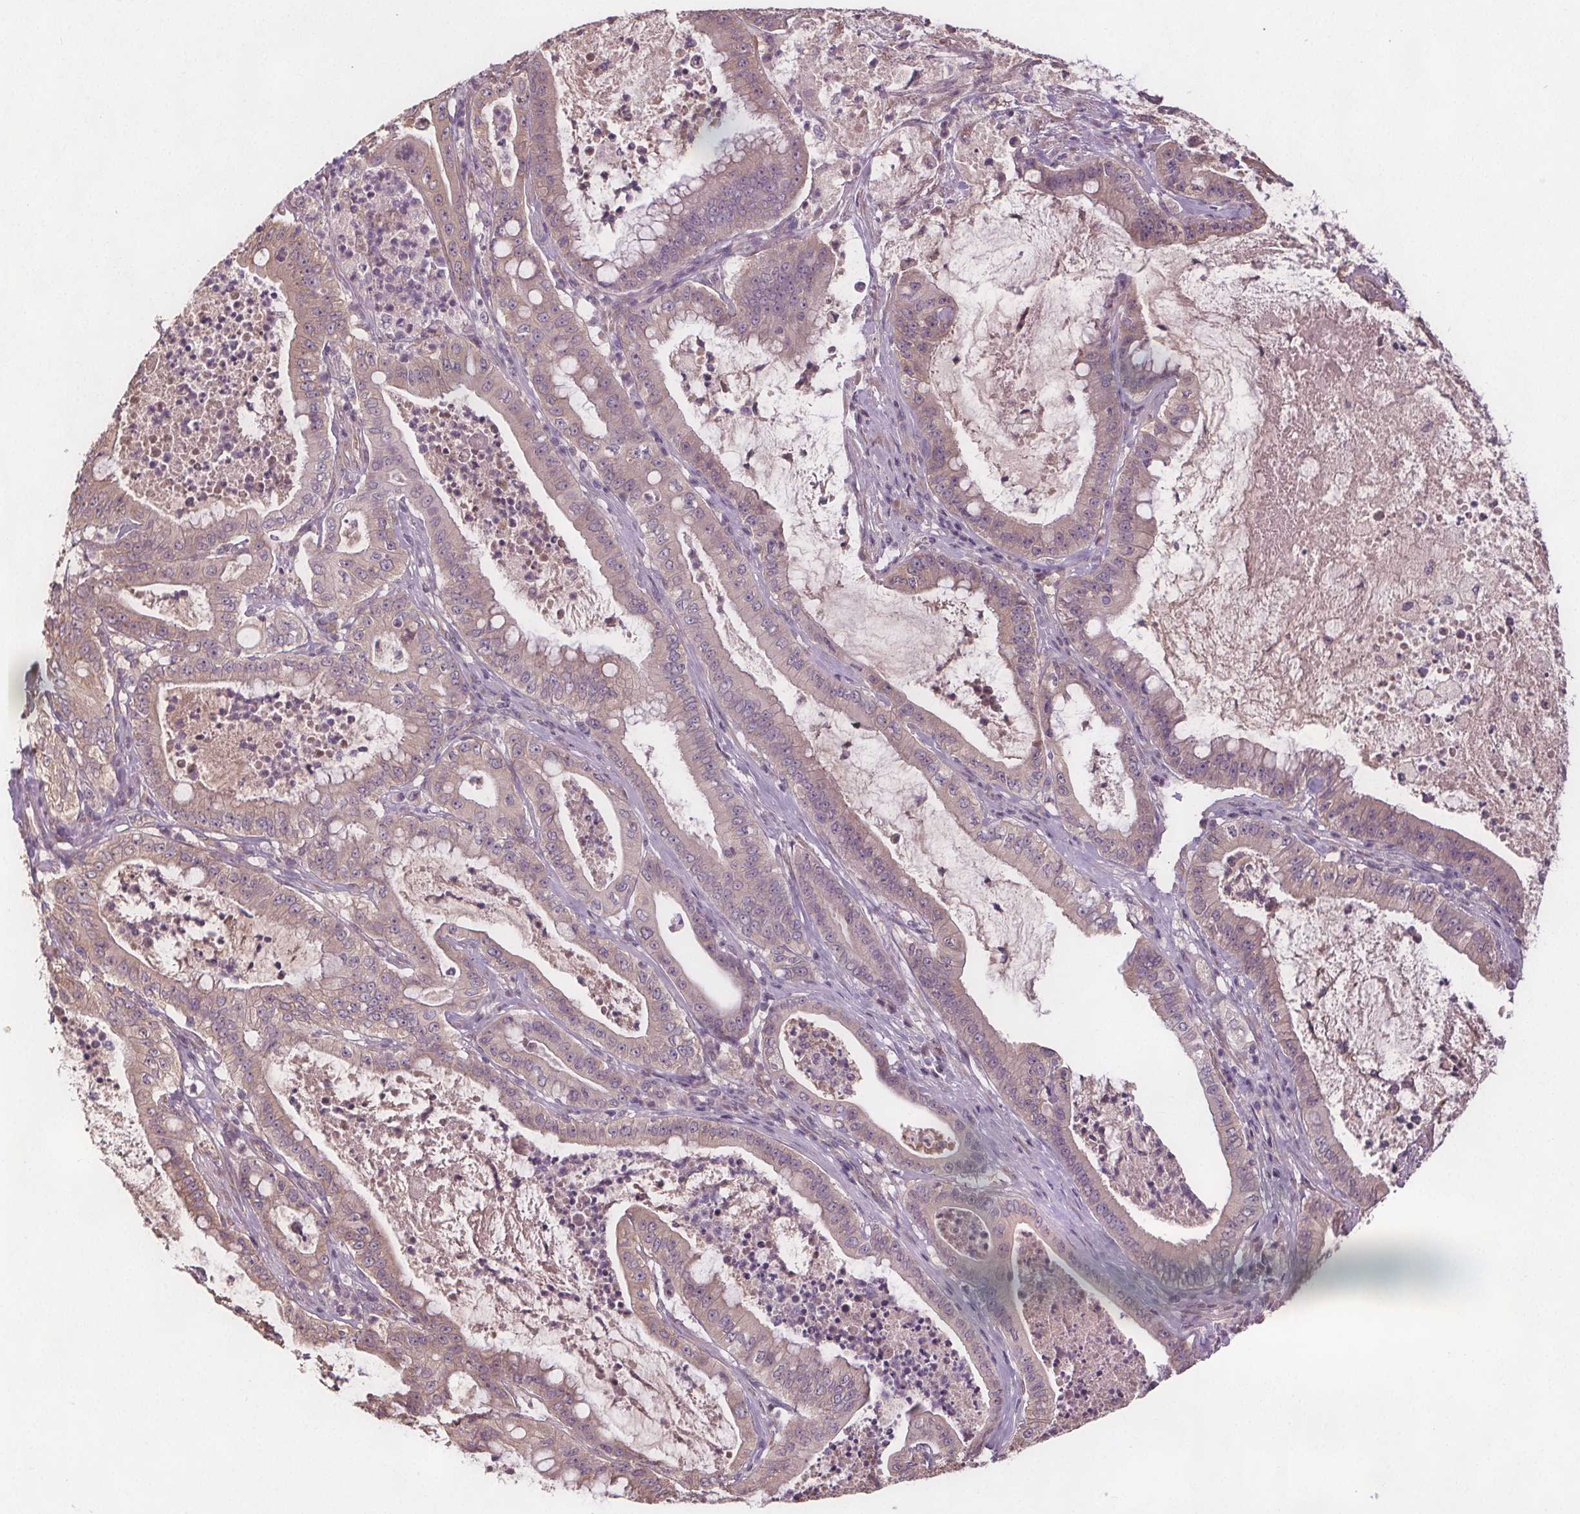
{"staining": {"intensity": "negative", "quantity": "none", "location": "none"}, "tissue": "pancreatic cancer", "cell_type": "Tumor cells", "image_type": "cancer", "snomed": [{"axis": "morphology", "description": "Adenocarcinoma, NOS"}, {"axis": "topography", "description": "Pancreas"}], "caption": "Immunohistochemical staining of human pancreatic cancer reveals no significant positivity in tumor cells.", "gene": "TMEM80", "patient": {"sex": "male", "age": 71}}